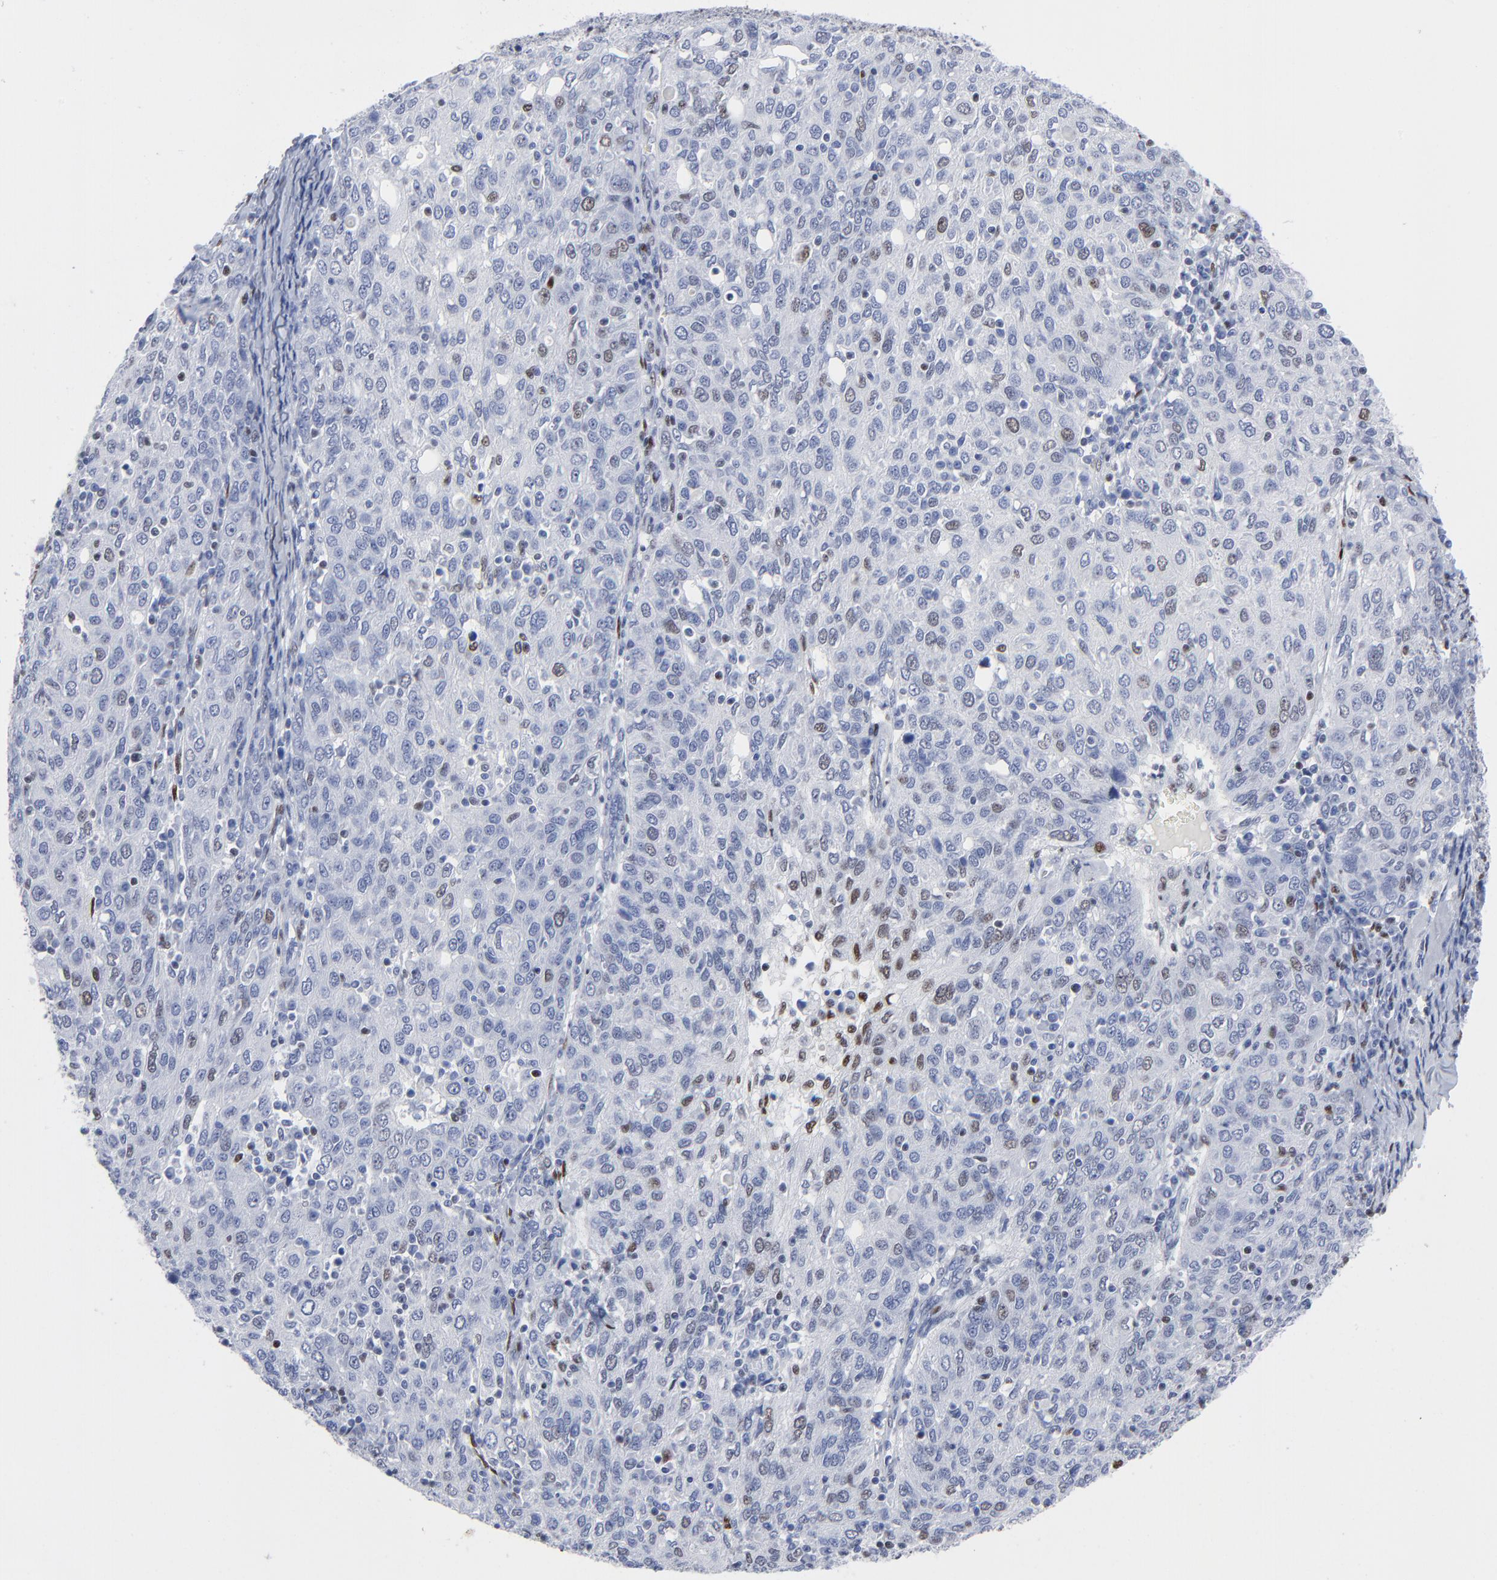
{"staining": {"intensity": "moderate", "quantity": "<25%", "location": "nuclear"}, "tissue": "ovarian cancer", "cell_type": "Tumor cells", "image_type": "cancer", "snomed": [{"axis": "morphology", "description": "Carcinoma, endometroid"}, {"axis": "topography", "description": "Ovary"}], "caption": "Immunohistochemical staining of human ovarian cancer displays low levels of moderate nuclear protein staining in about <25% of tumor cells.", "gene": "JUN", "patient": {"sex": "female", "age": 50}}